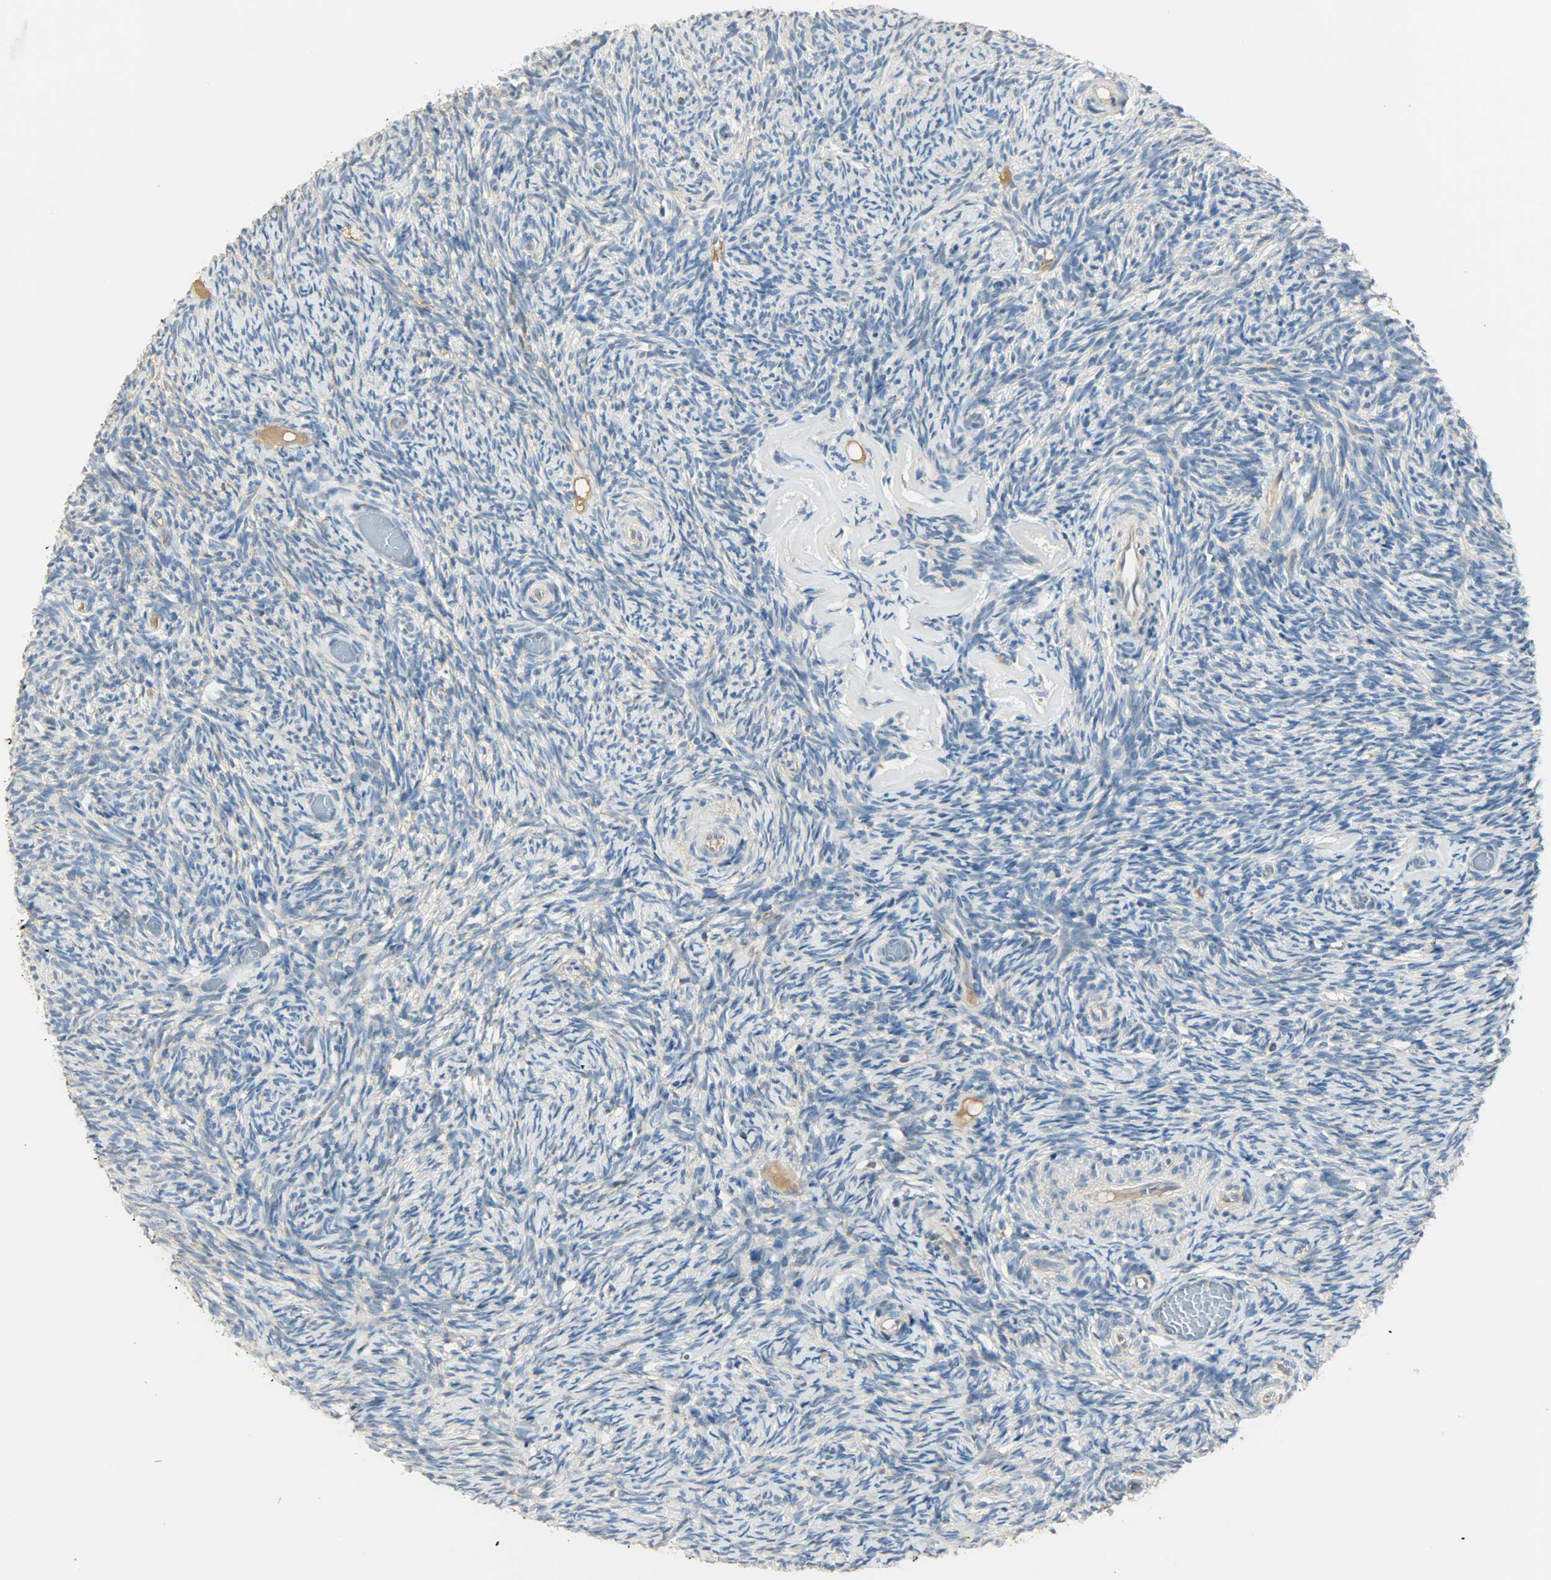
{"staining": {"intensity": "negative", "quantity": "none", "location": "none"}, "tissue": "ovary", "cell_type": "Ovarian stroma cells", "image_type": "normal", "snomed": [{"axis": "morphology", "description": "Normal tissue, NOS"}, {"axis": "topography", "description": "Ovary"}], "caption": "Immunohistochemistry (IHC) micrograph of normal ovary stained for a protein (brown), which exhibits no staining in ovarian stroma cells. Nuclei are stained in blue.", "gene": "NNT", "patient": {"sex": "female", "age": 60}}